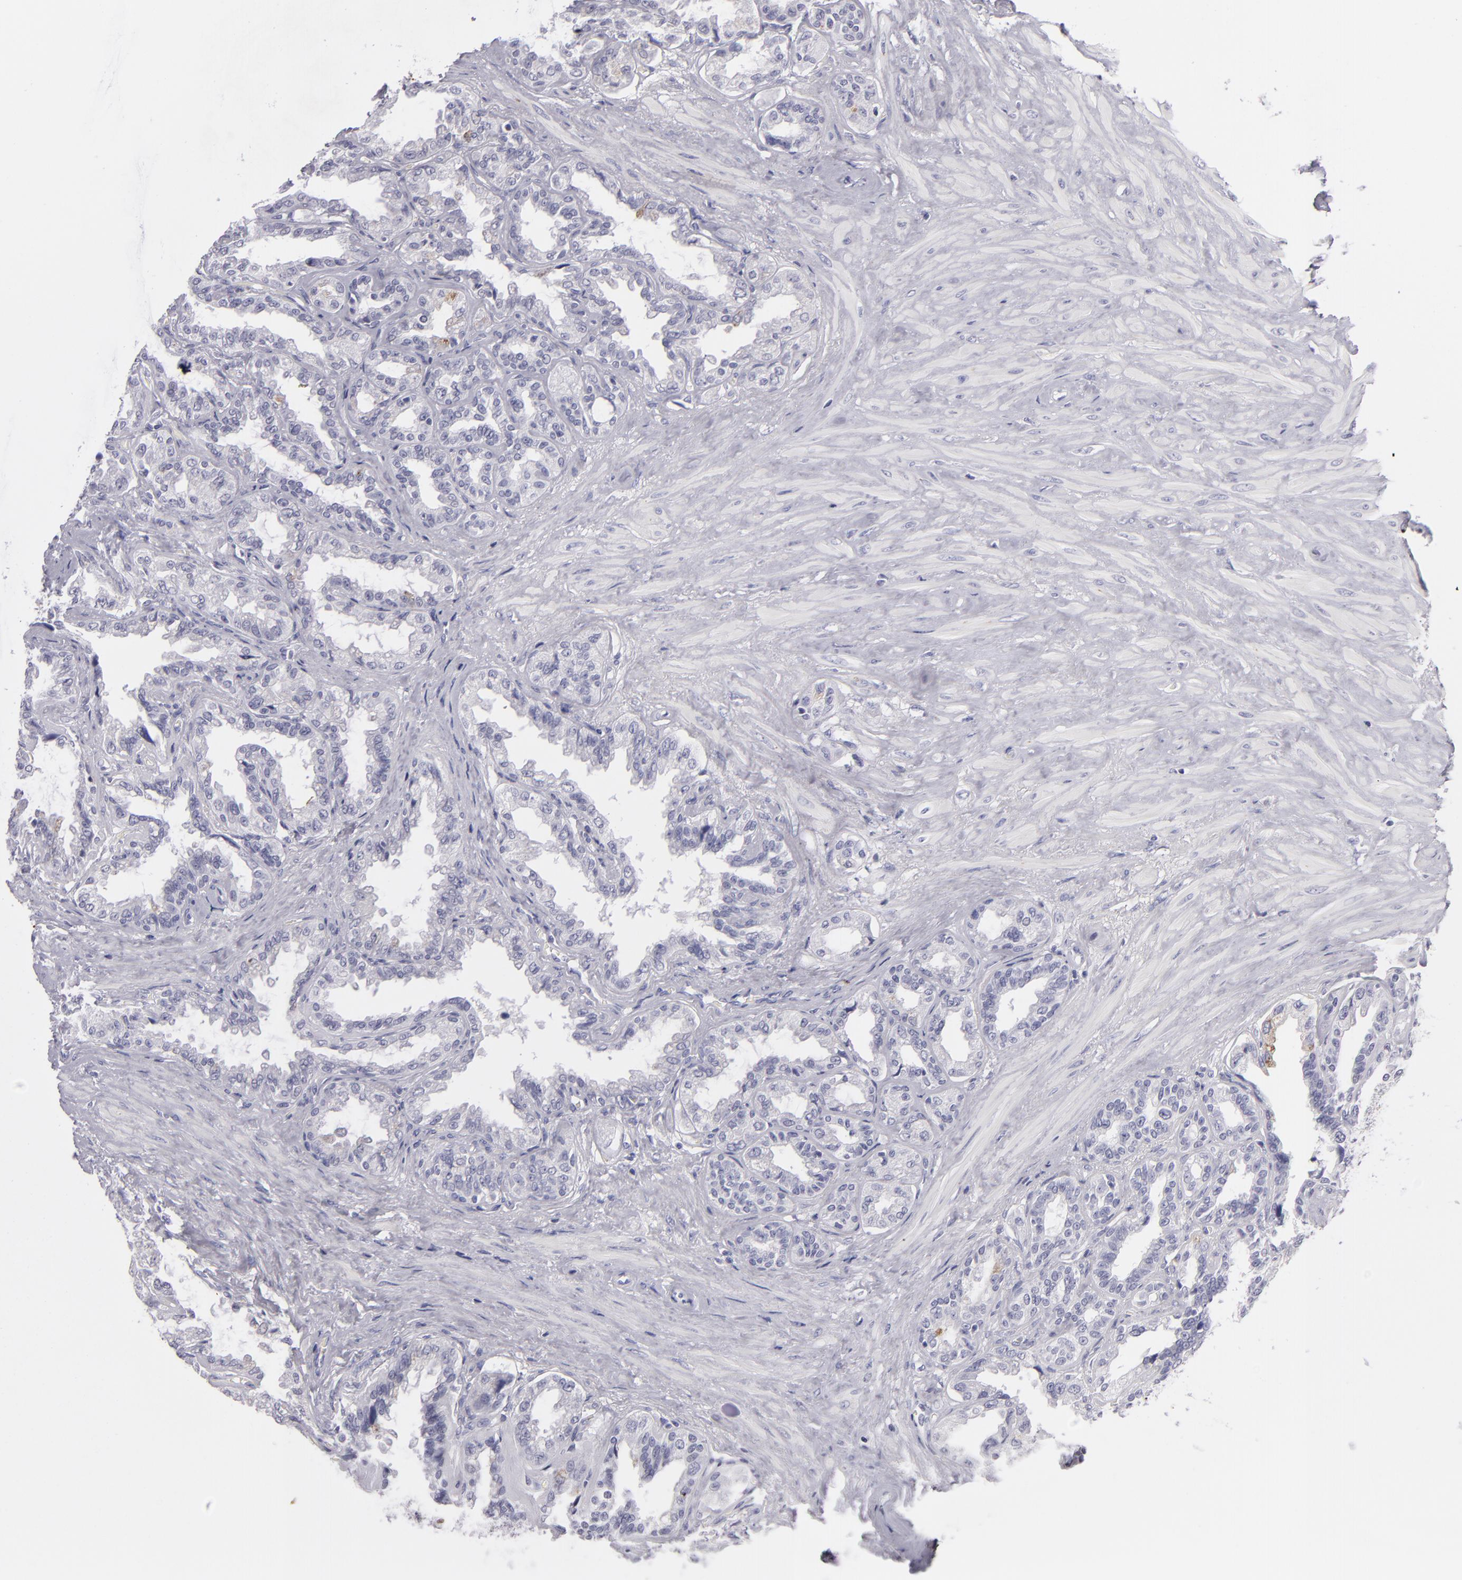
{"staining": {"intensity": "negative", "quantity": "none", "location": "none"}, "tissue": "seminal vesicle", "cell_type": "Glandular cells", "image_type": "normal", "snomed": [{"axis": "morphology", "description": "Normal tissue, NOS"}, {"axis": "morphology", "description": "Inflammation, NOS"}, {"axis": "topography", "description": "Urinary bladder"}, {"axis": "topography", "description": "Prostate"}, {"axis": "topography", "description": "Seminal veicle"}], "caption": "Glandular cells show no significant expression in unremarkable seminal vesicle. (Stains: DAB (3,3'-diaminobenzidine) immunohistochemistry (IHC) with hematoxylin counter stain, Microscopy: brightfield microscopy at high magnification).", "gene": "TNNC1", "patient": {"sex": "male", "age": 82}}